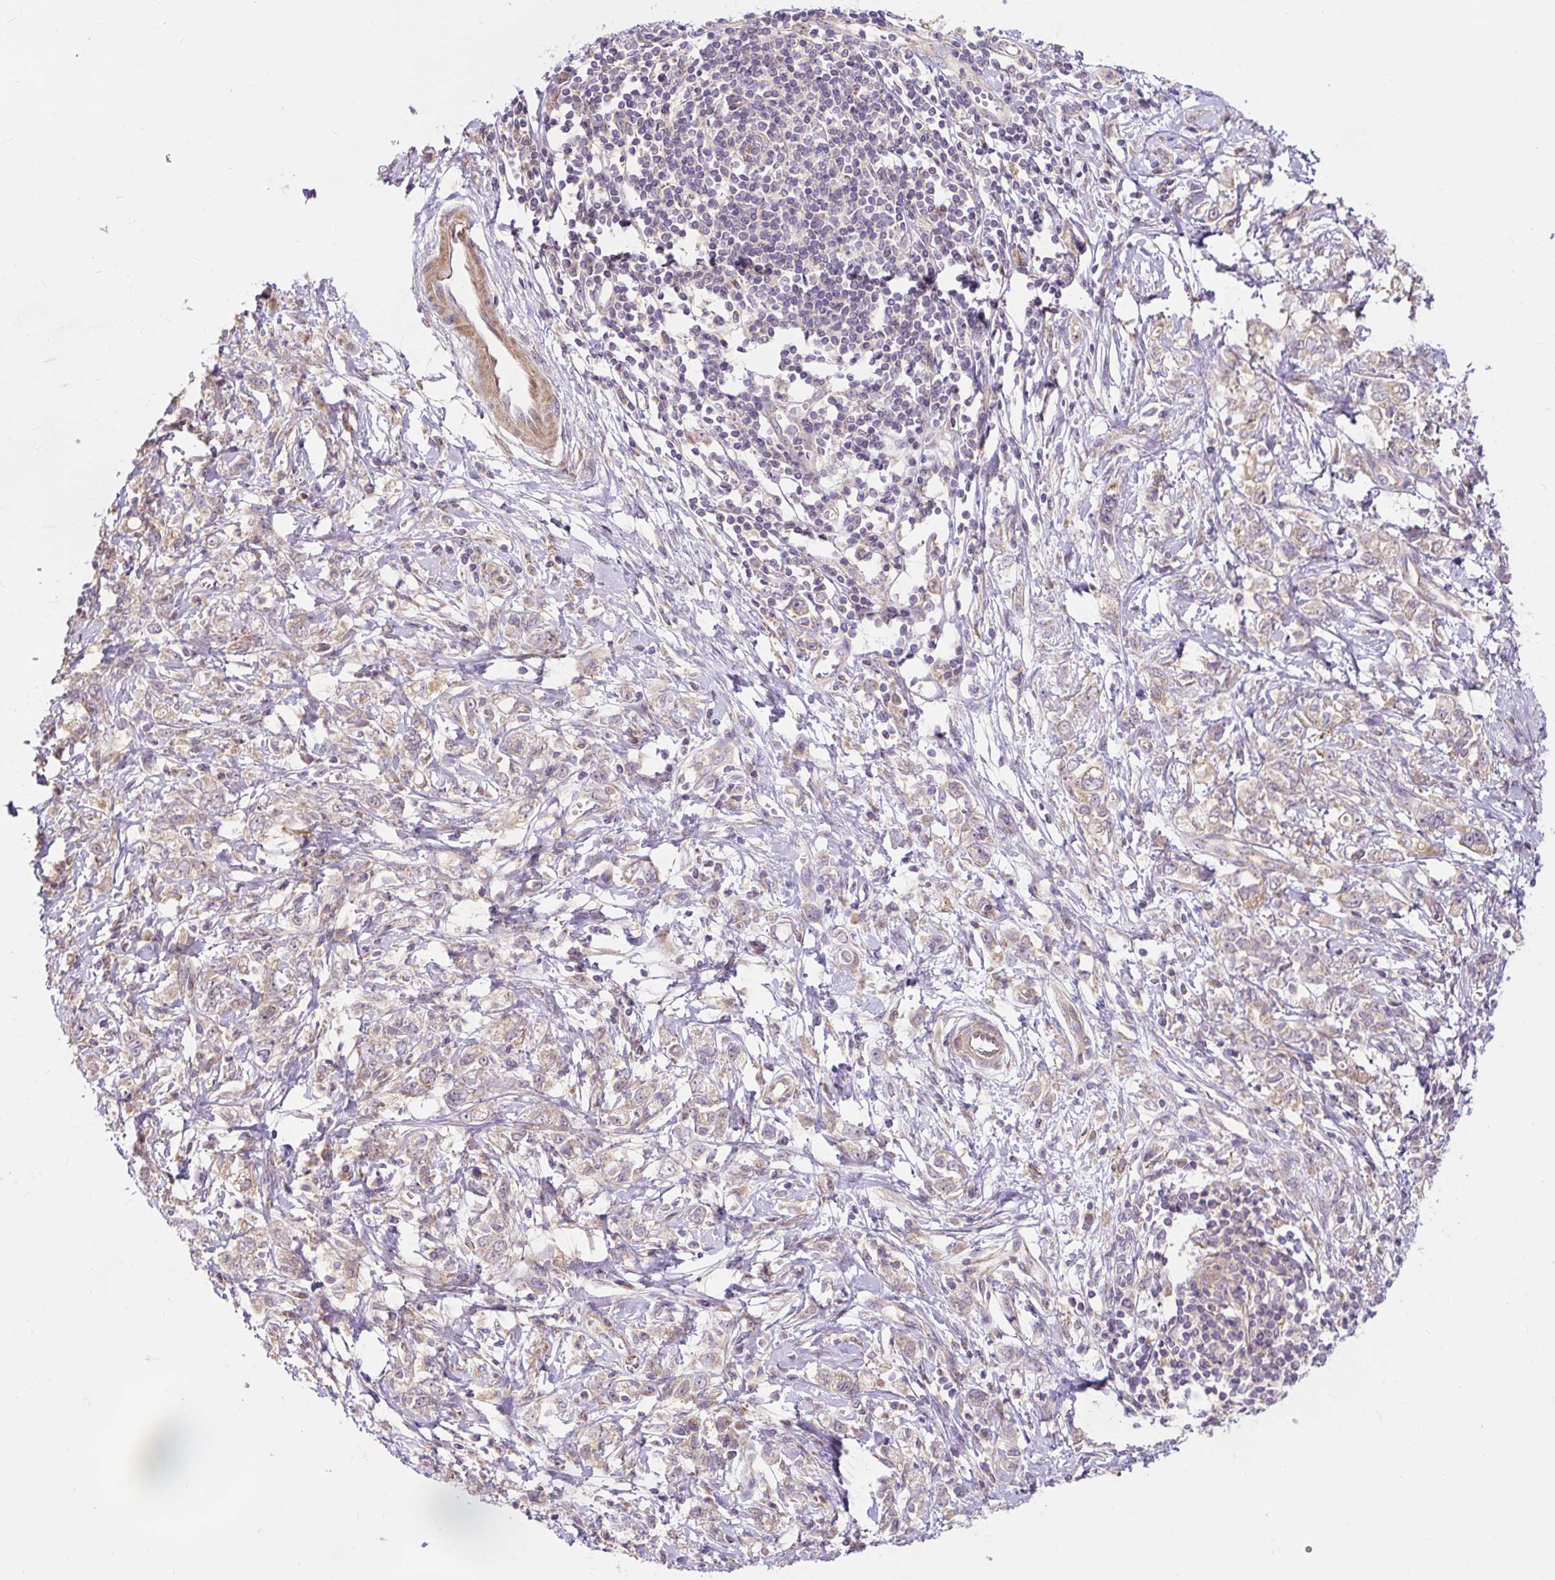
{"staining": {"intensity": "weak", "quantity": ">75%", "location": "cytoplasmic/membranous"}, "tissue": "stomach cancer", "cell_type": "Tumor cells", "image_type": "cancer", "snomed": [{"axis": "morphology", "description": "Adenocarcinoma, NOS"}, {"axis": "topography", "description": "Stomach"}], "caption": "A low amount of weak cytoplasmic/membranous staining is seen in approximately >75% of tumor cells in stomach cancer (adenocarcinoma) tissue.", "gene": "TRIAP1", "patient": {"sex": "female", "age": 76}}